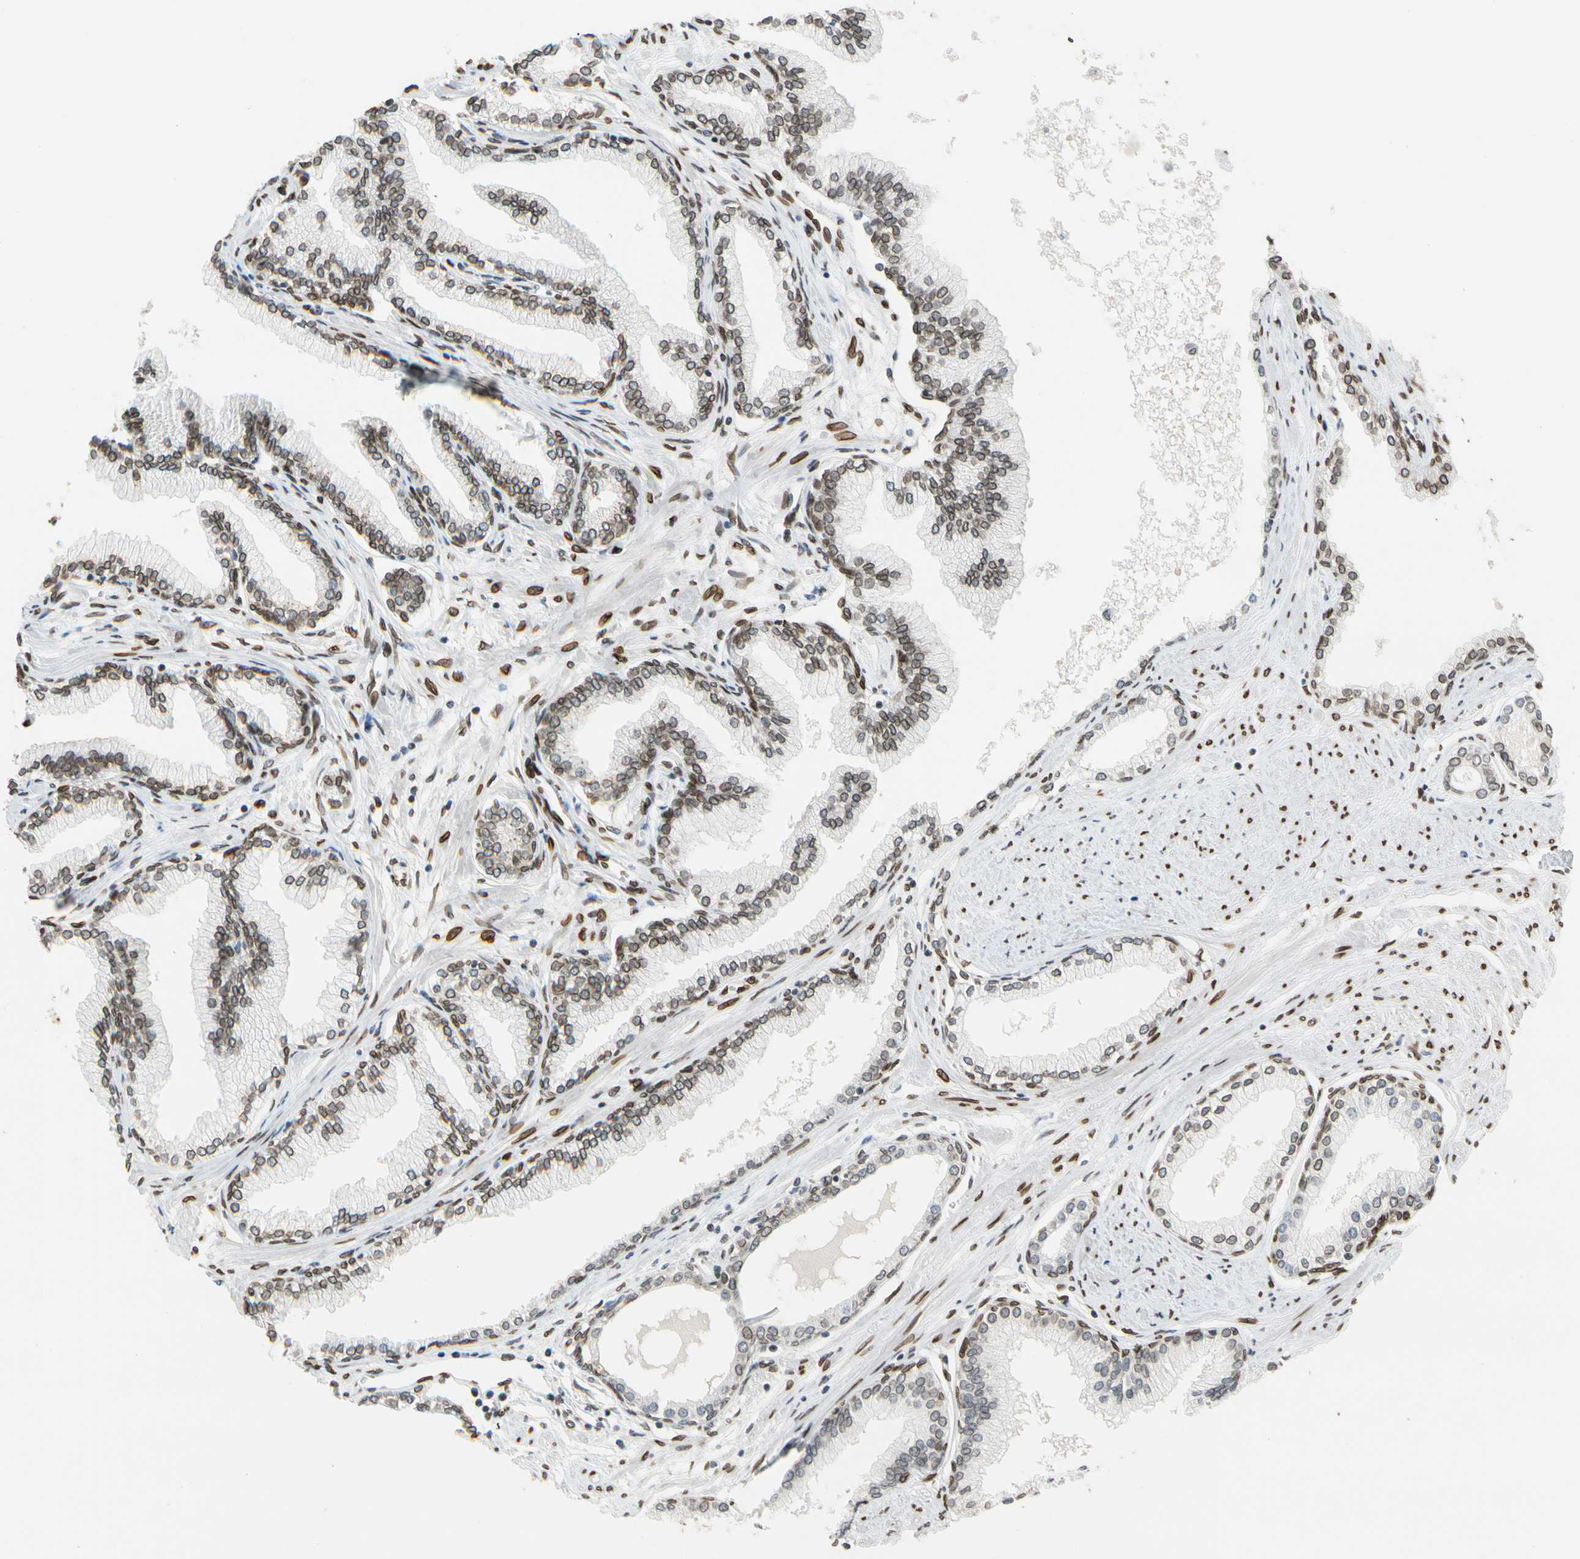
{"staining": {"intensity": "moderate", "quantity": ">75%", "location": "cytoplasmic/membranous,nuclear"}, "tissue": "prostate", "cell_type": "Glandular cells", "image_type": "normal", "snomed": [{"axis": "morphology", "description": "Normal tissue, NOS"}, {"axis": "topography", "description": "Prostate"}], "caption": "Immunohistochemistry (IHC) of benign prostate shows medium levels of moderate cytoplasmic/membranous,nuclear staining in approximately >75% of glandular cells.", "gene": "SUN1", "patient": {"sex": "male", "age": 64}}